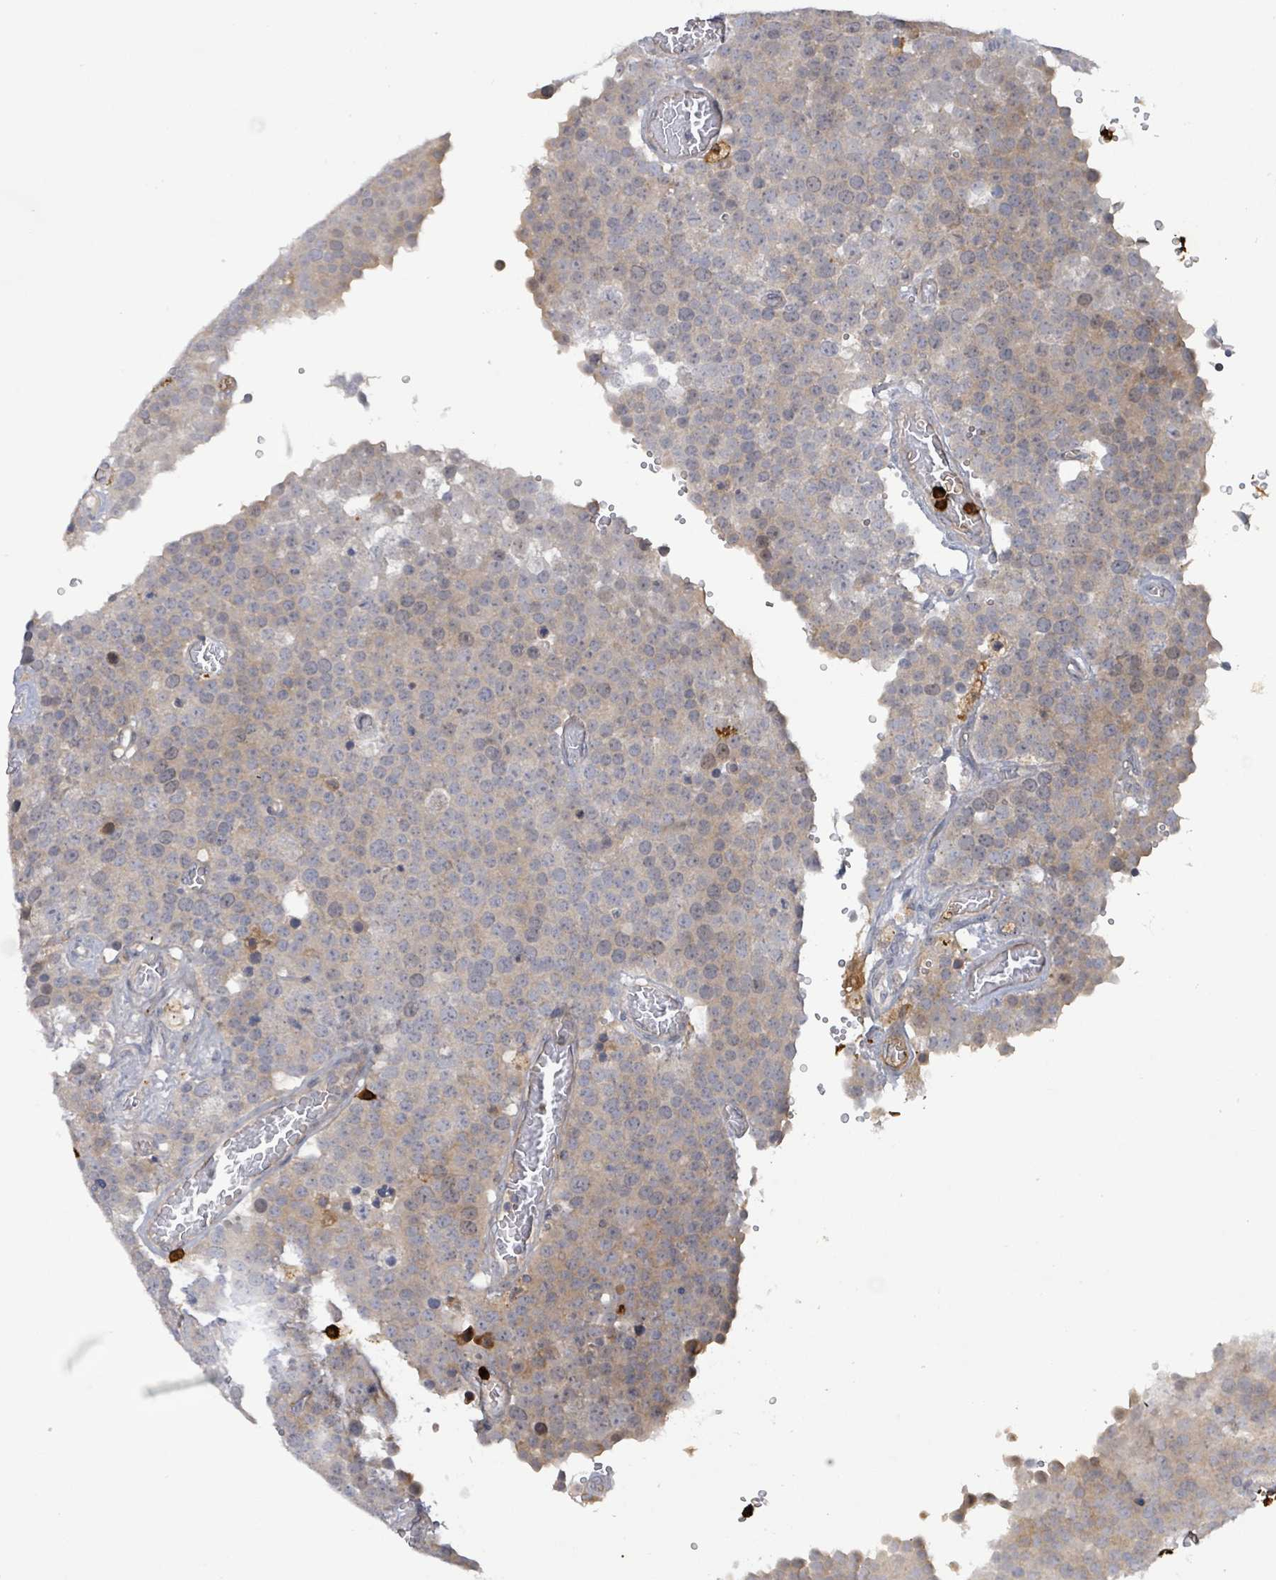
{"staining": {"intensity": "weak", "quantity": "25%-75%", "location": "cytoplasmic/membranous"}, "tissue": "testis cancer", "cell_type": "Tumor cells", "image_type": "cancer", "snomed": [{"axis": "morphology", "description": "Normal tissue, NOS"}, {"axis": "morphology", "description": "Seminoma, NOS"}, {"axis": "topography", "description": "Testis"}], "caption": "This is an image of IHC staining of testis cancer (seminoma), which shows weak positivity in the cytoplasmic/membranous of tumor cells.", "gene": "FAM210A", "patient": {"sex": "male", "age": 71}}